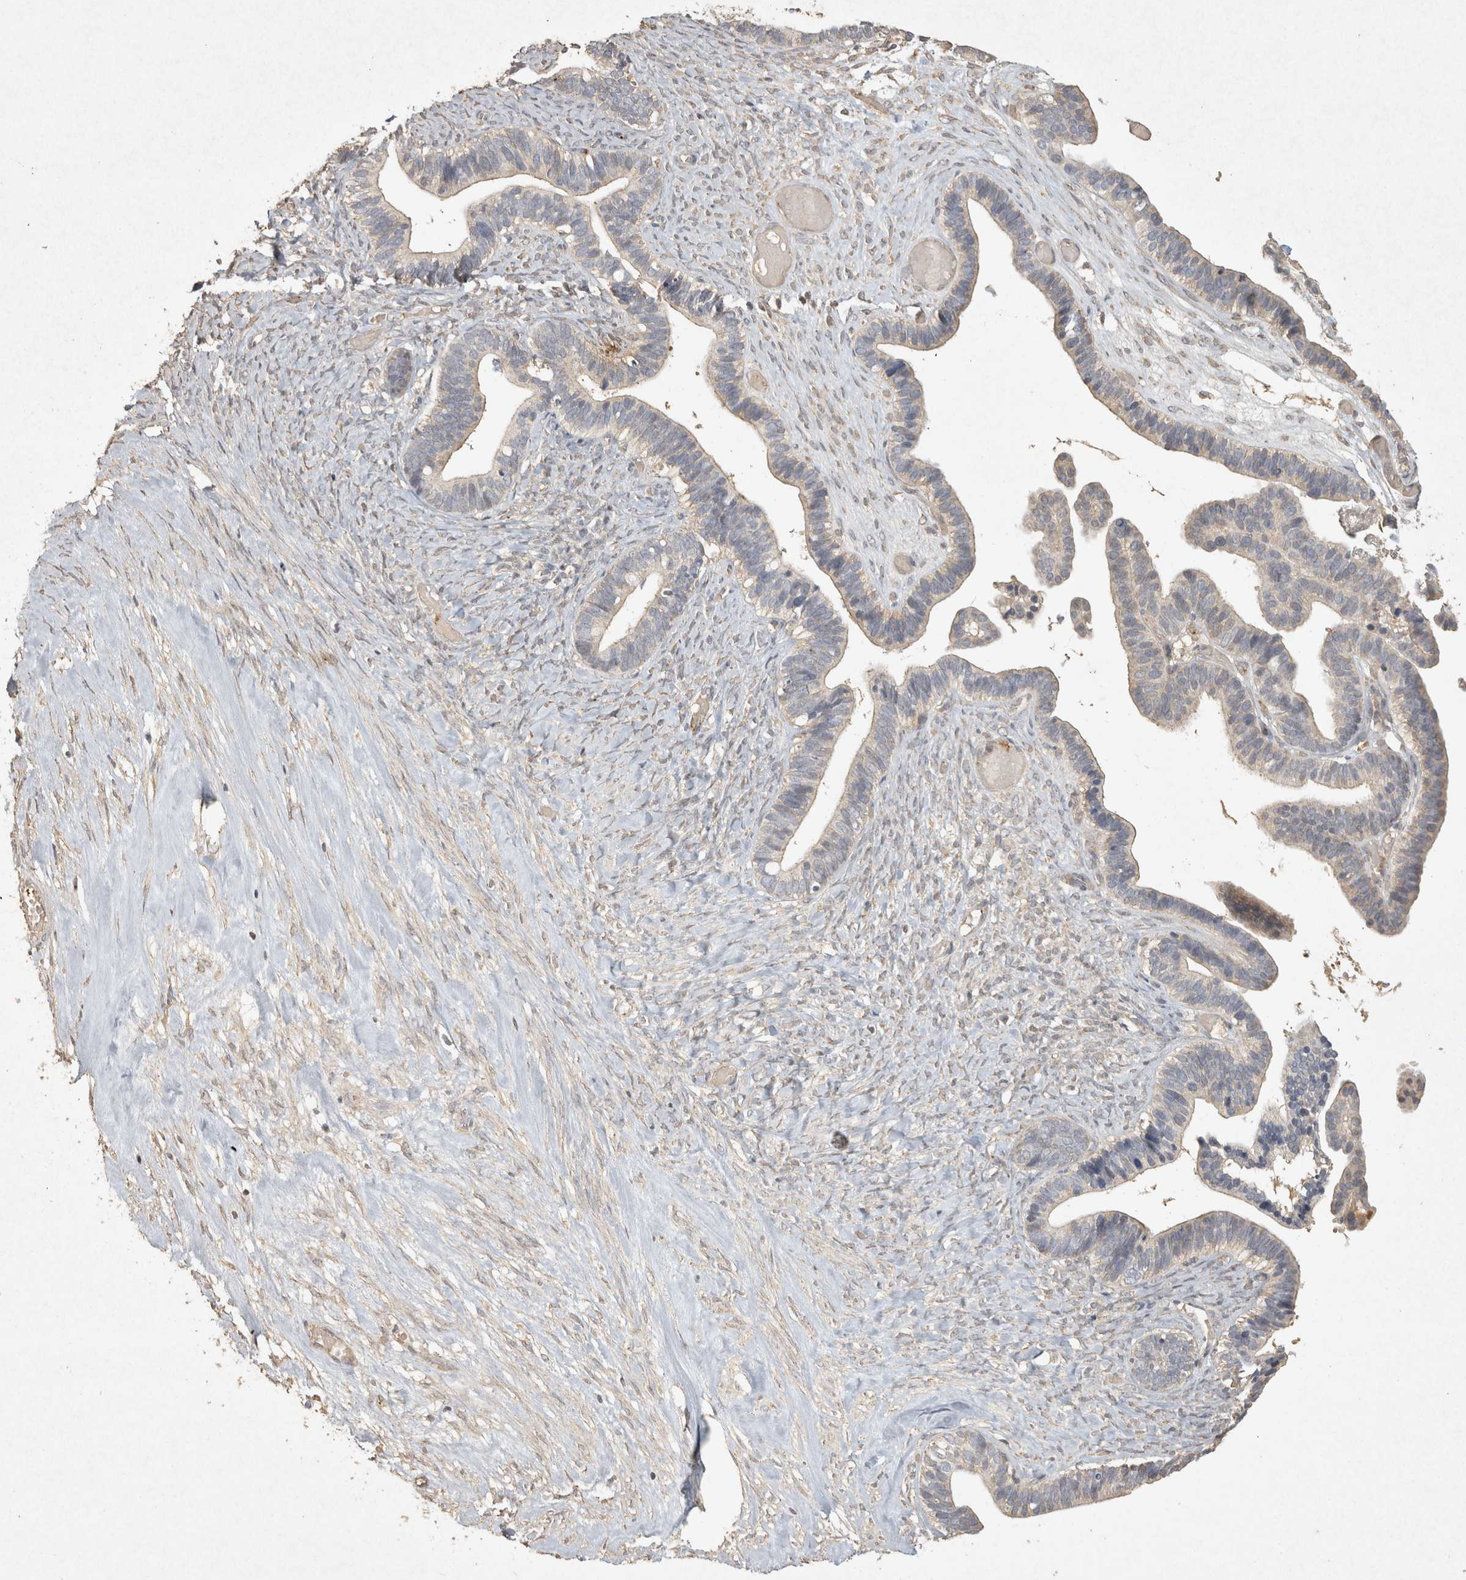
{"staining": {"intensity": "negative", "quantity": "none", "location": "none"}, "tissue": "ovarian cancer", "cell_type": "Tumor cells", "image_type": "cancer", "snomed": [{"axis": "morphology", "description": "Cystadenocarcinoma, serous, NOS"}, {"axis": "topography", "description": "Ovary"}], "caption": "Tumor cells are negative for protein expression in human serous cystadenocarcinoma (ovarian).", "gene": "OSTN", "patient": {"sex": "female", "age": 56}}